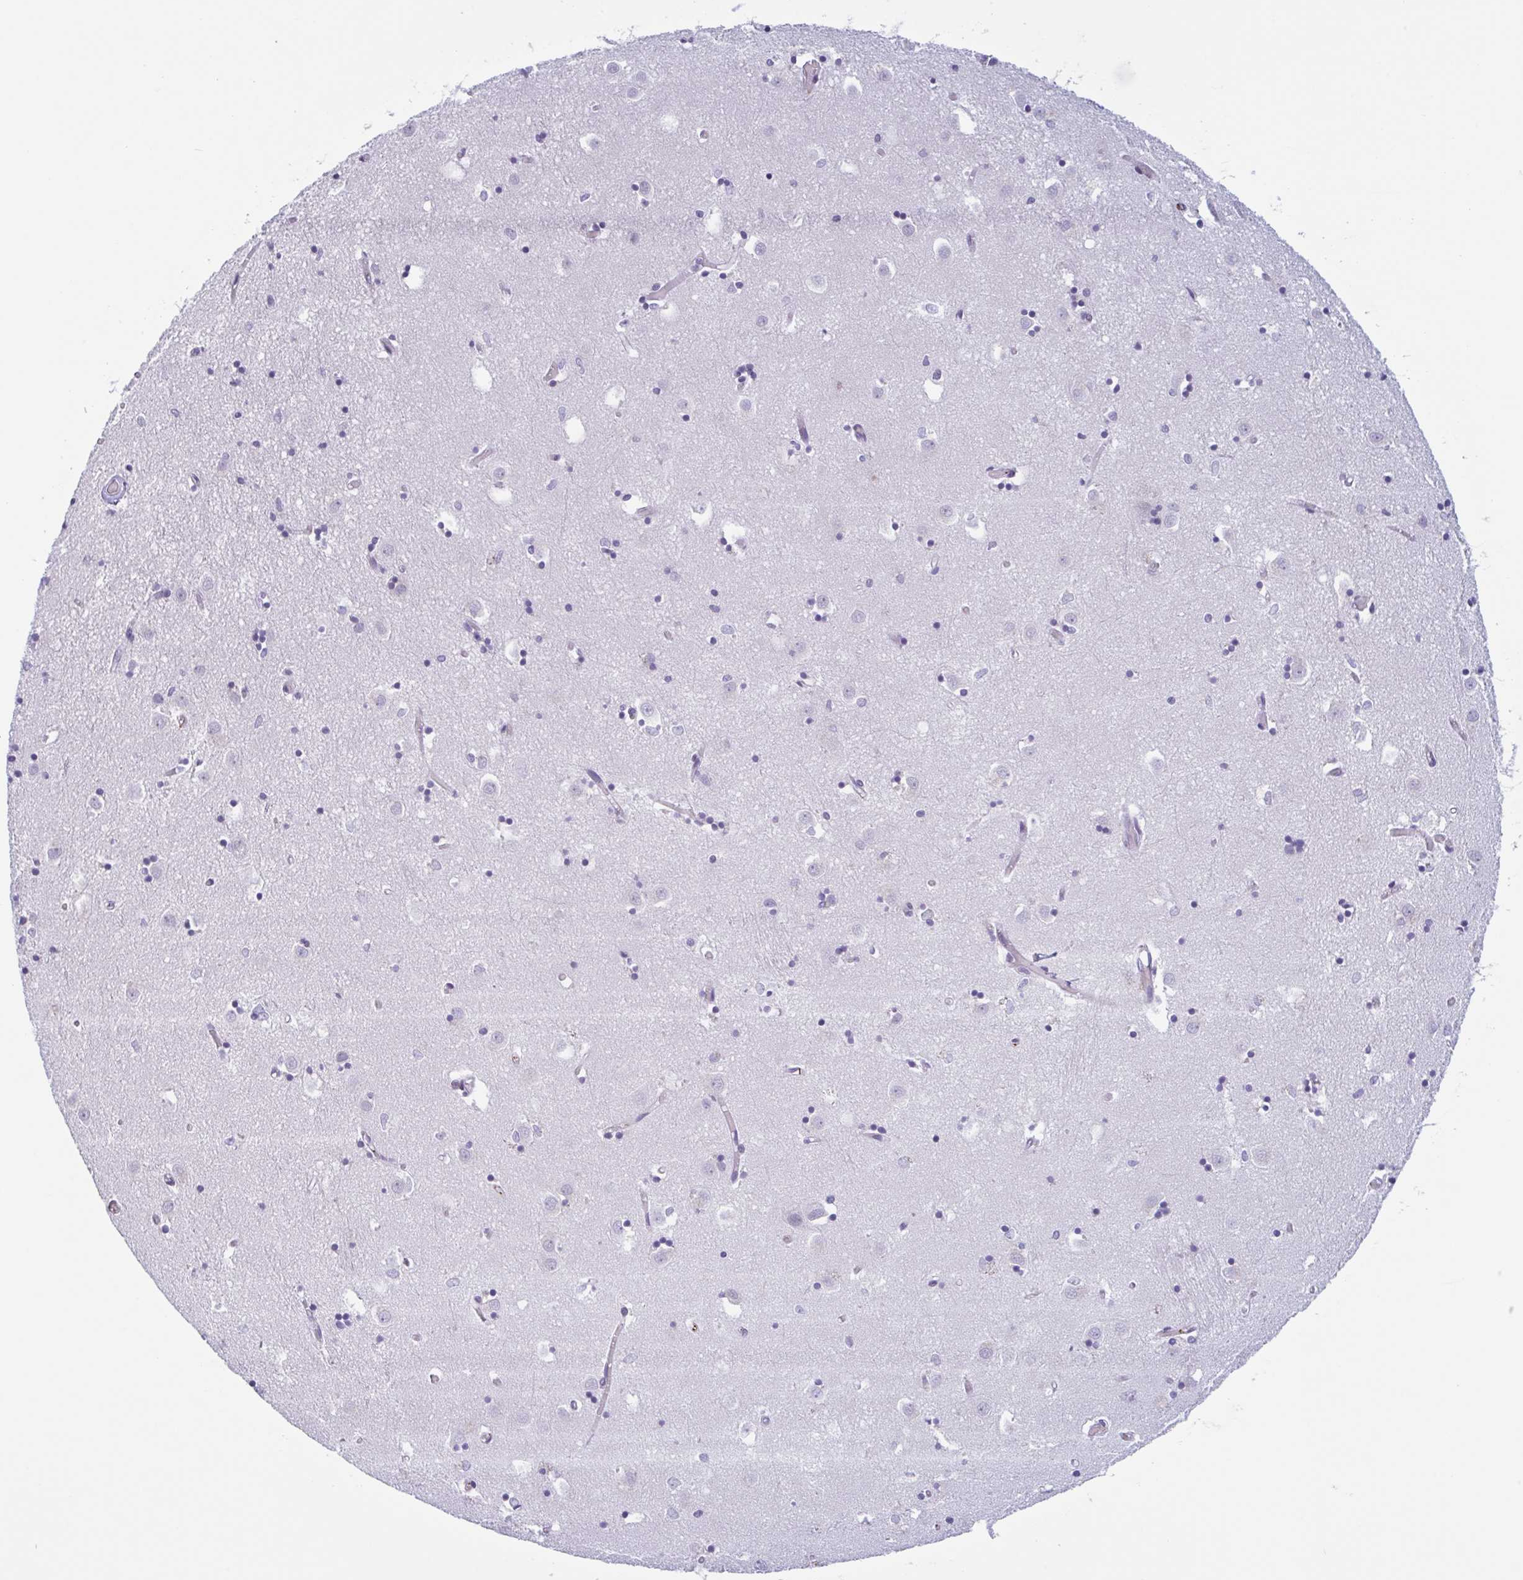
{"staining": {"intensity": "moderate", "quantity": "<25%", "location": "nuclear"}, "tissue": "caudate", "cell_type": "Glial cells", "image_type": "normal", "snomed": [{"axis": "morphology", "description": "Normal tissue, NOS"}, {"axis": "topography", "description": "Lateral ventricle wall"}], "caption": "Normal caudate was stained to show a protein in brown. There is low levels of moderate nuclear expression in about <25% of glial cells.", "gene": "PLG", "patient": {"sex": "male", "age": 70}}